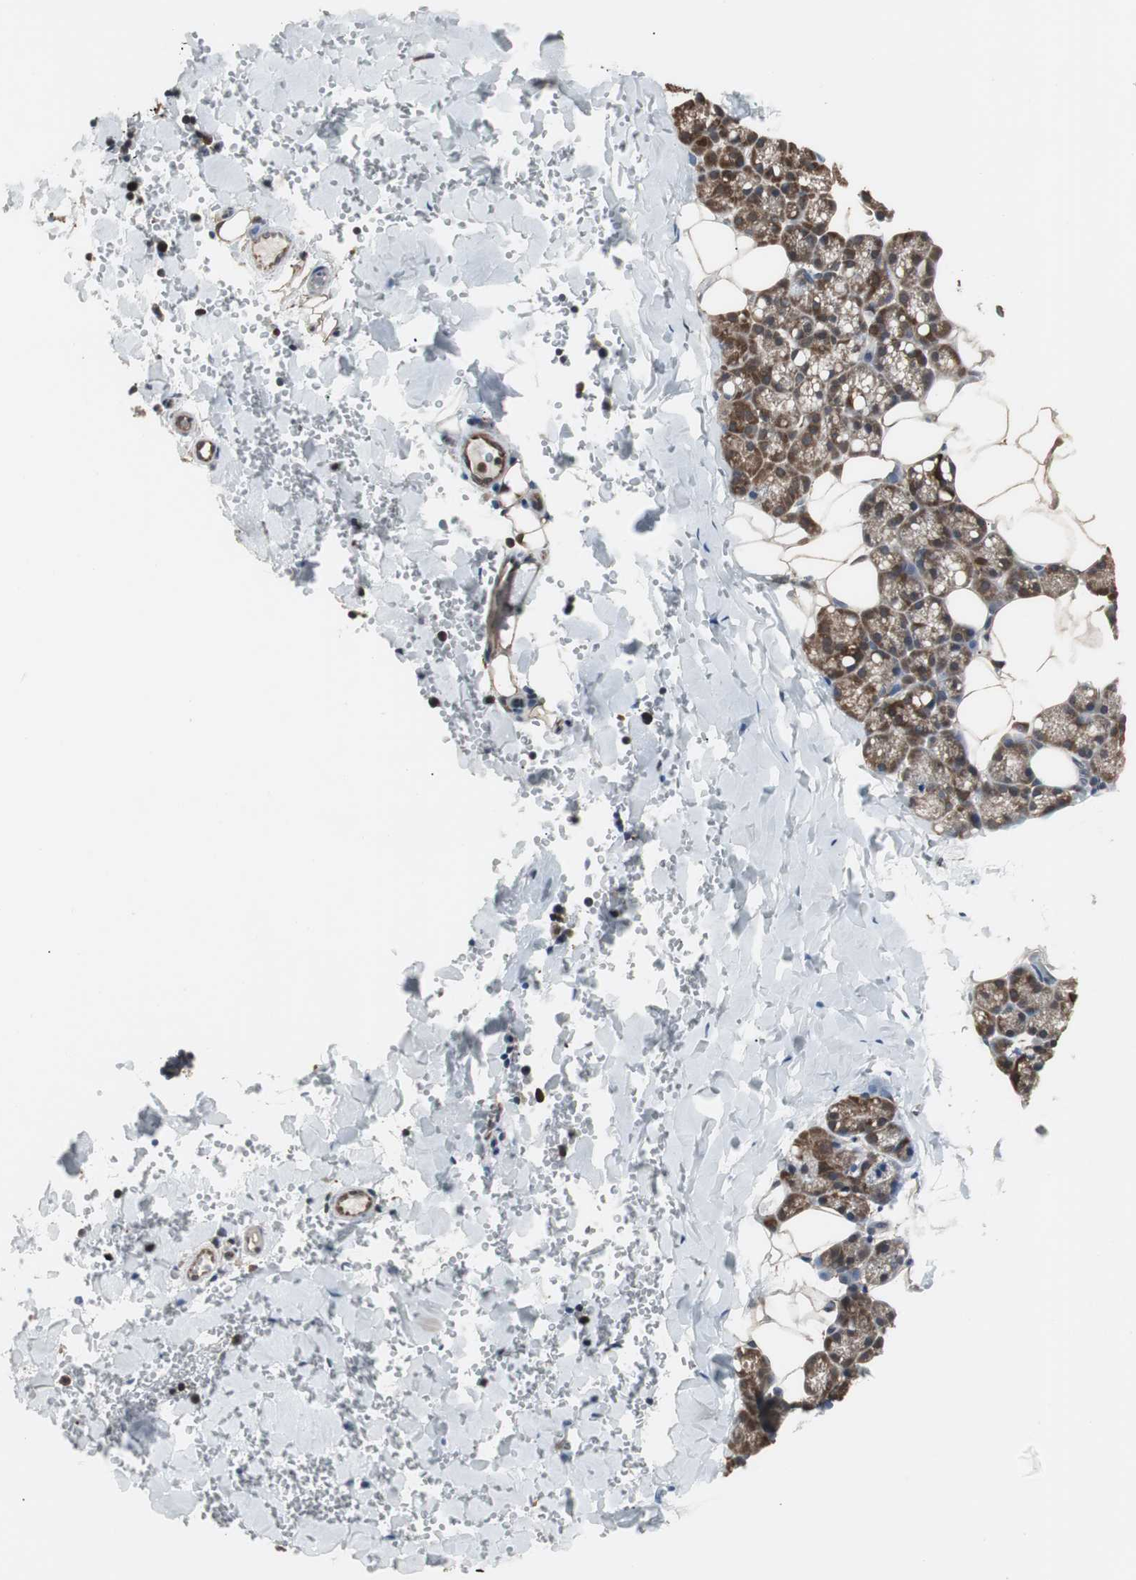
{"staining": {"intensity": "strong", "quantity": ">75%", "location": "cytoplasmic/membranous"}, "tissue": "salivary gland", "cell_type": "Glandular cells", "image_type": "normal", "snomed": [{"axis": "morphology", "description": "Normal tissue, NOS"}, {"axis": "topography", "description": "Lymph node"}, {"axis": "topography", "description": "Salivary gland"}], "caption": "This is an image of immunohistochemistry staining of benign salivary gland, which shows strong staining in the cytoplasmic/membranous of glandular cells.", "gene": "ZSCAN22", "patient": {"sex": "male", "age": 8}}